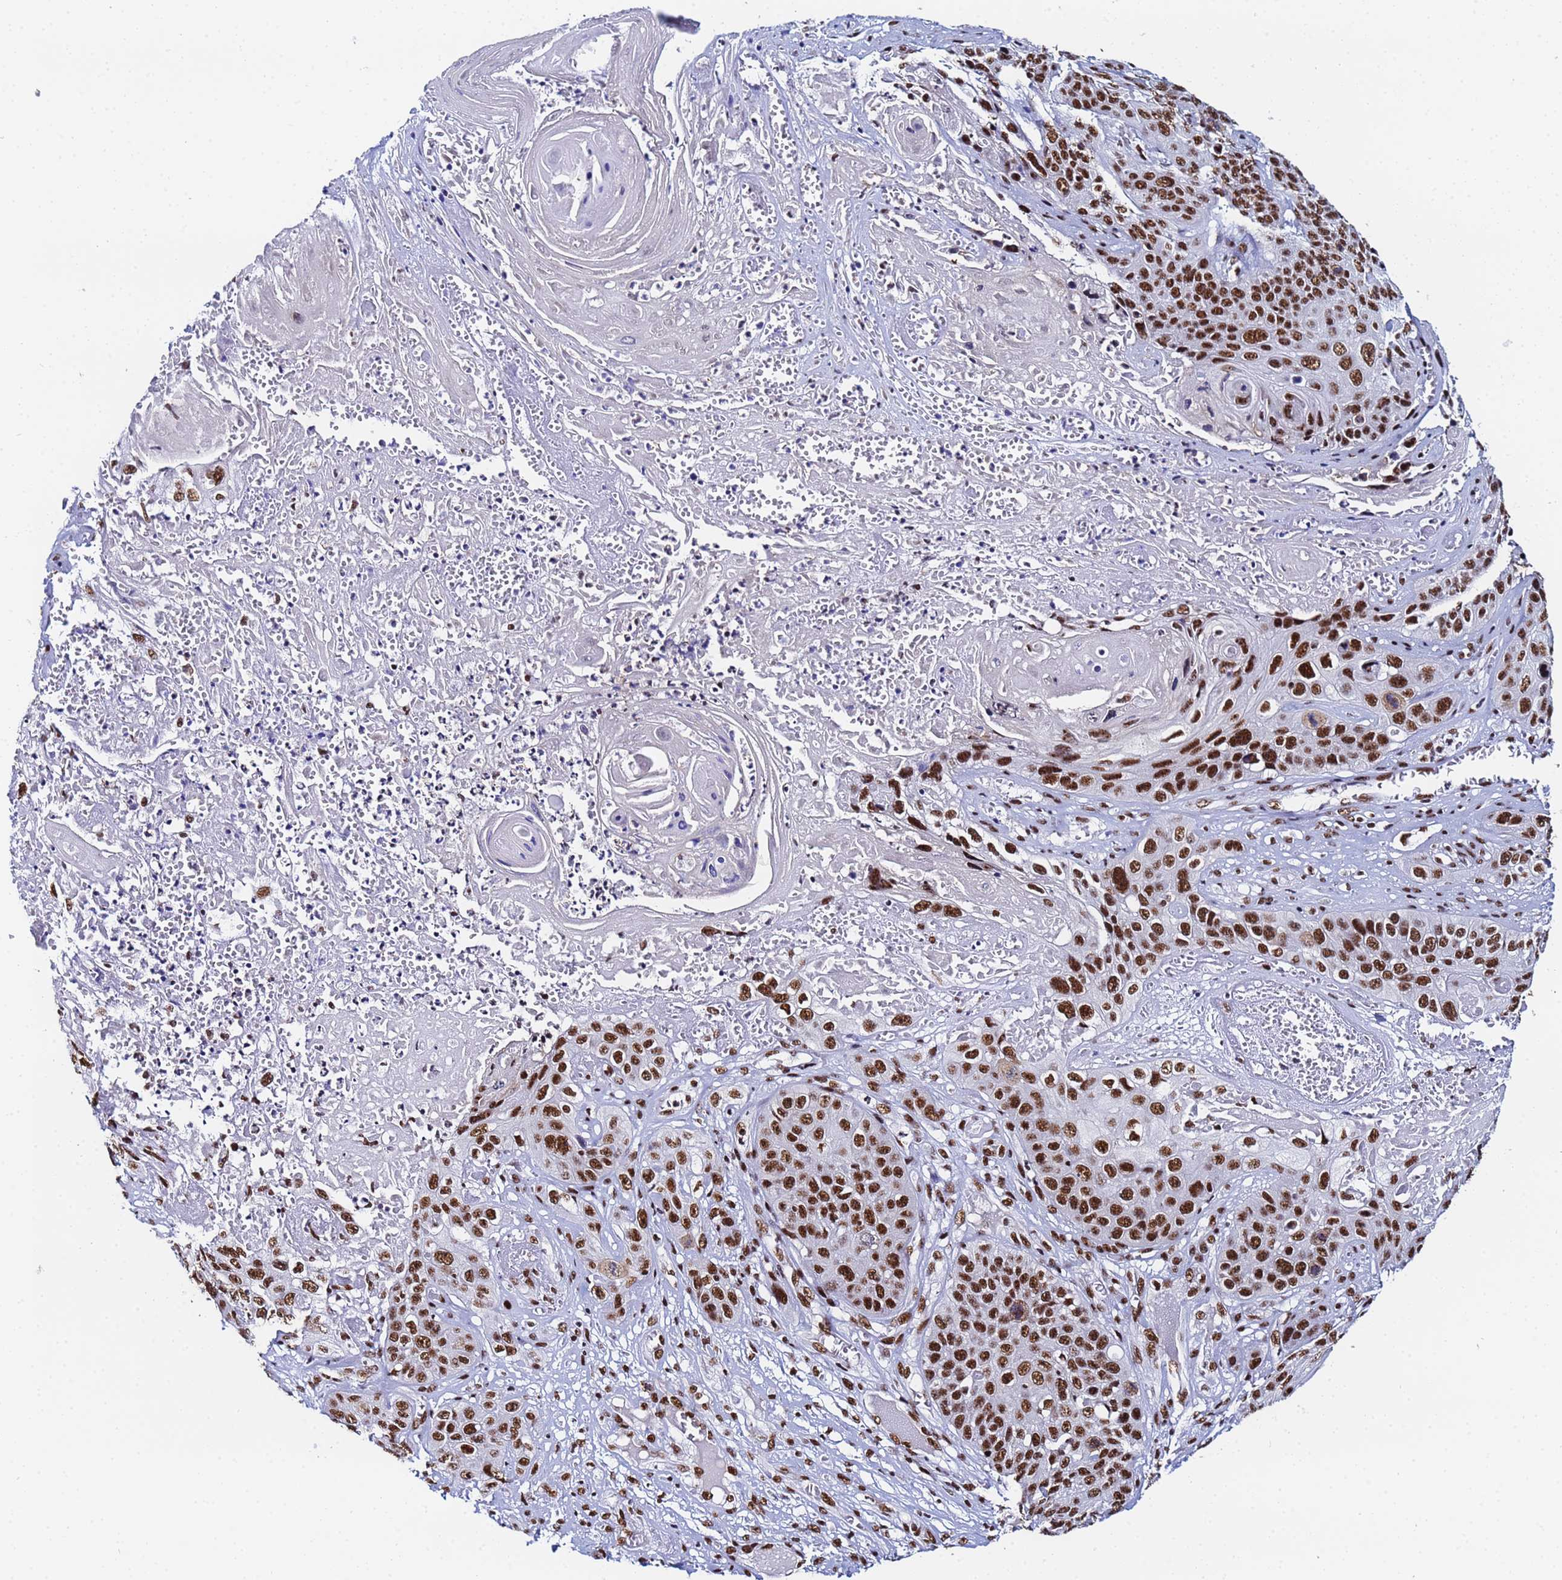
{"staining": {"intensity": "strong", "quantity": ">75%", "location": "nuclear"}, "tissue": "skin cancer", "cell_type": "Tumor cells", "image_type": "cancer", "snomed": [{"axis": "morphology", "description": "Squamous cell carcinoma, NOS"}, {"axis": "topography", "description": "Skin"}], "caption": "Human skin cancer (squamous cell carcinoma) stained for a protein (brown) displays strong nuclear positive positivity in about >75% of tumor cells.", "gene": "SNRPA1", "patient": {"sex": "male", "age": 55}}